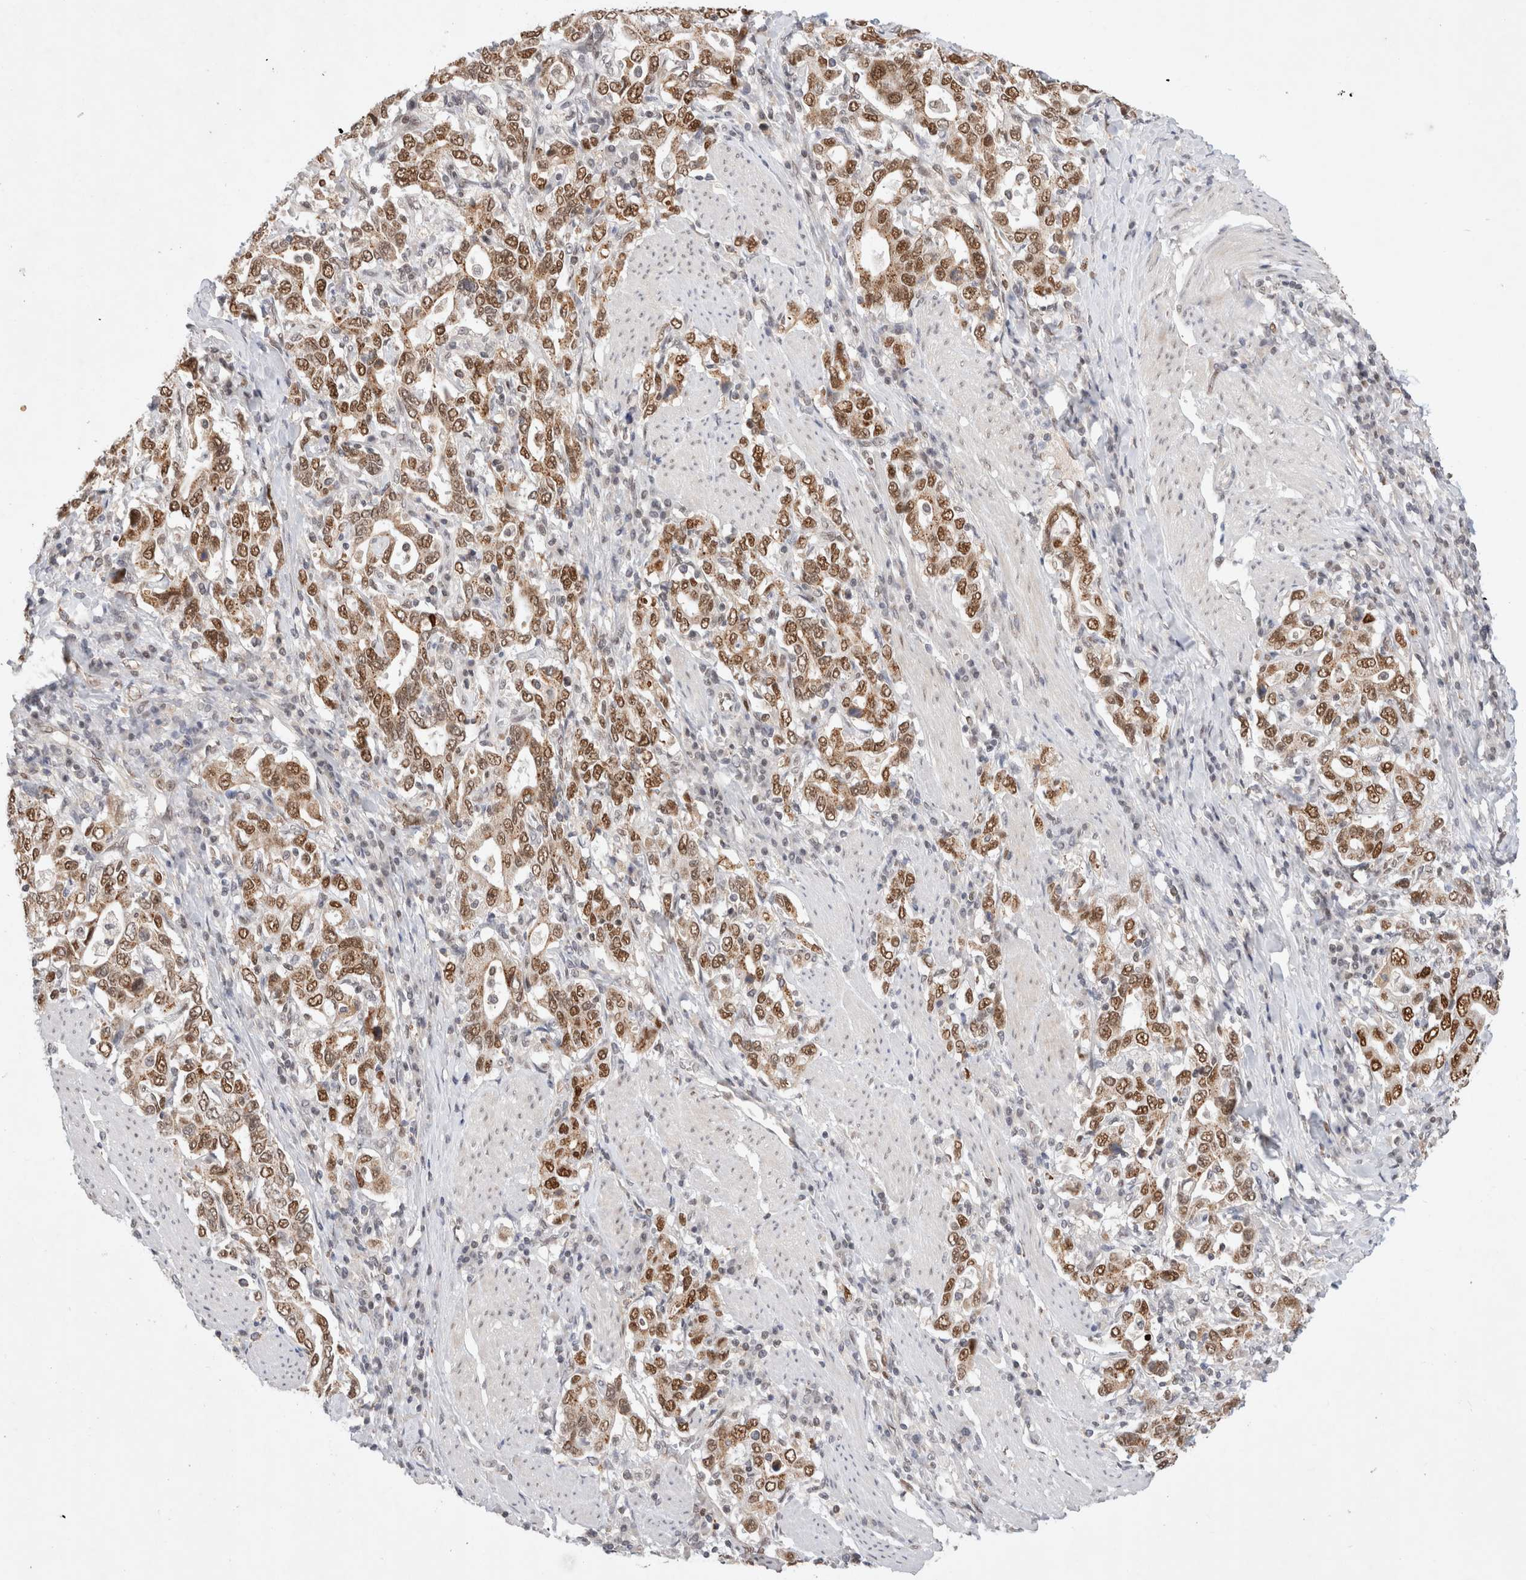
{"staining": {"intensity": "moderate", "quantity": ">75%", "location": "nuclear"}, "tissue": "stomach cancer", "cell_type": "Tumor cells", "image_type": "cancer", "snomed": [{"axis": "morphology", "description": "Adenocarcinoma, NOS"}, {"axis": "topography", "description": "Stomach, upper"}], "caption": "This is a histology image of immunohistochemistry staining of stomach cancer, which shows moderate positivity in the nuclear of tumor cells.", "gene": "GTF2I", "patient": {"sex": "male", "age": 62}}